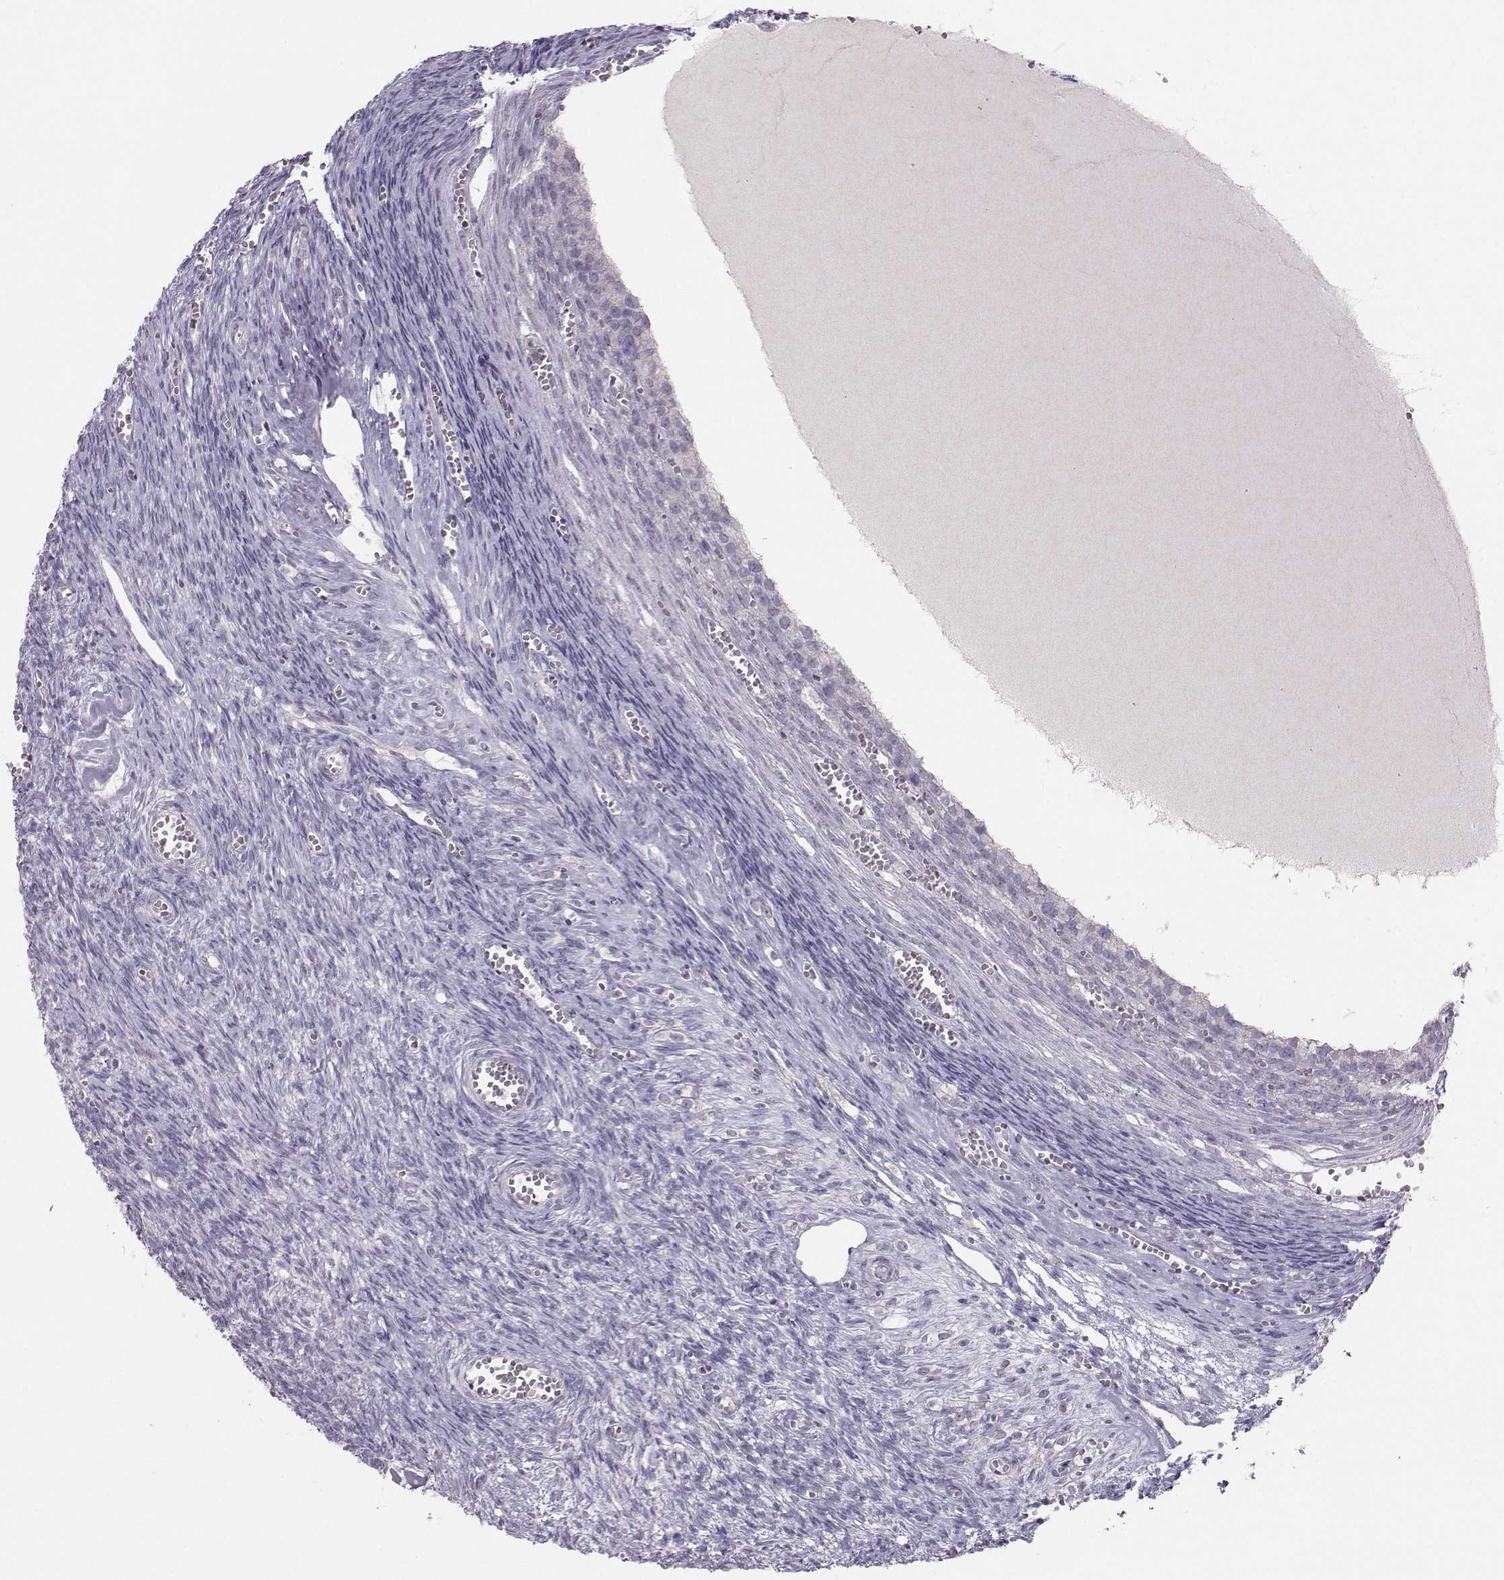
{"staining": {"intensity": "negative", "quantity": "none", "location": "none"}, "tissue": "ovary", "cell_type": "Follicle cells", "image_type": "normal", "snomed": [{"axis": "morphology", "description": "Normal tissue, NOS"}, {"axis": "topography", "description": "Ovary"}], "caption": "High magnification brightfield microscopy of benign ovary stained with DAB (3,3'-diaminobenzidine) (brown) and counterstained with hematoxylin (blue): follicle cells show no significant expression. Nuclei are stained in blue.", "gene": "MAST1", "patient": {"sex": "female", "age": 43}}